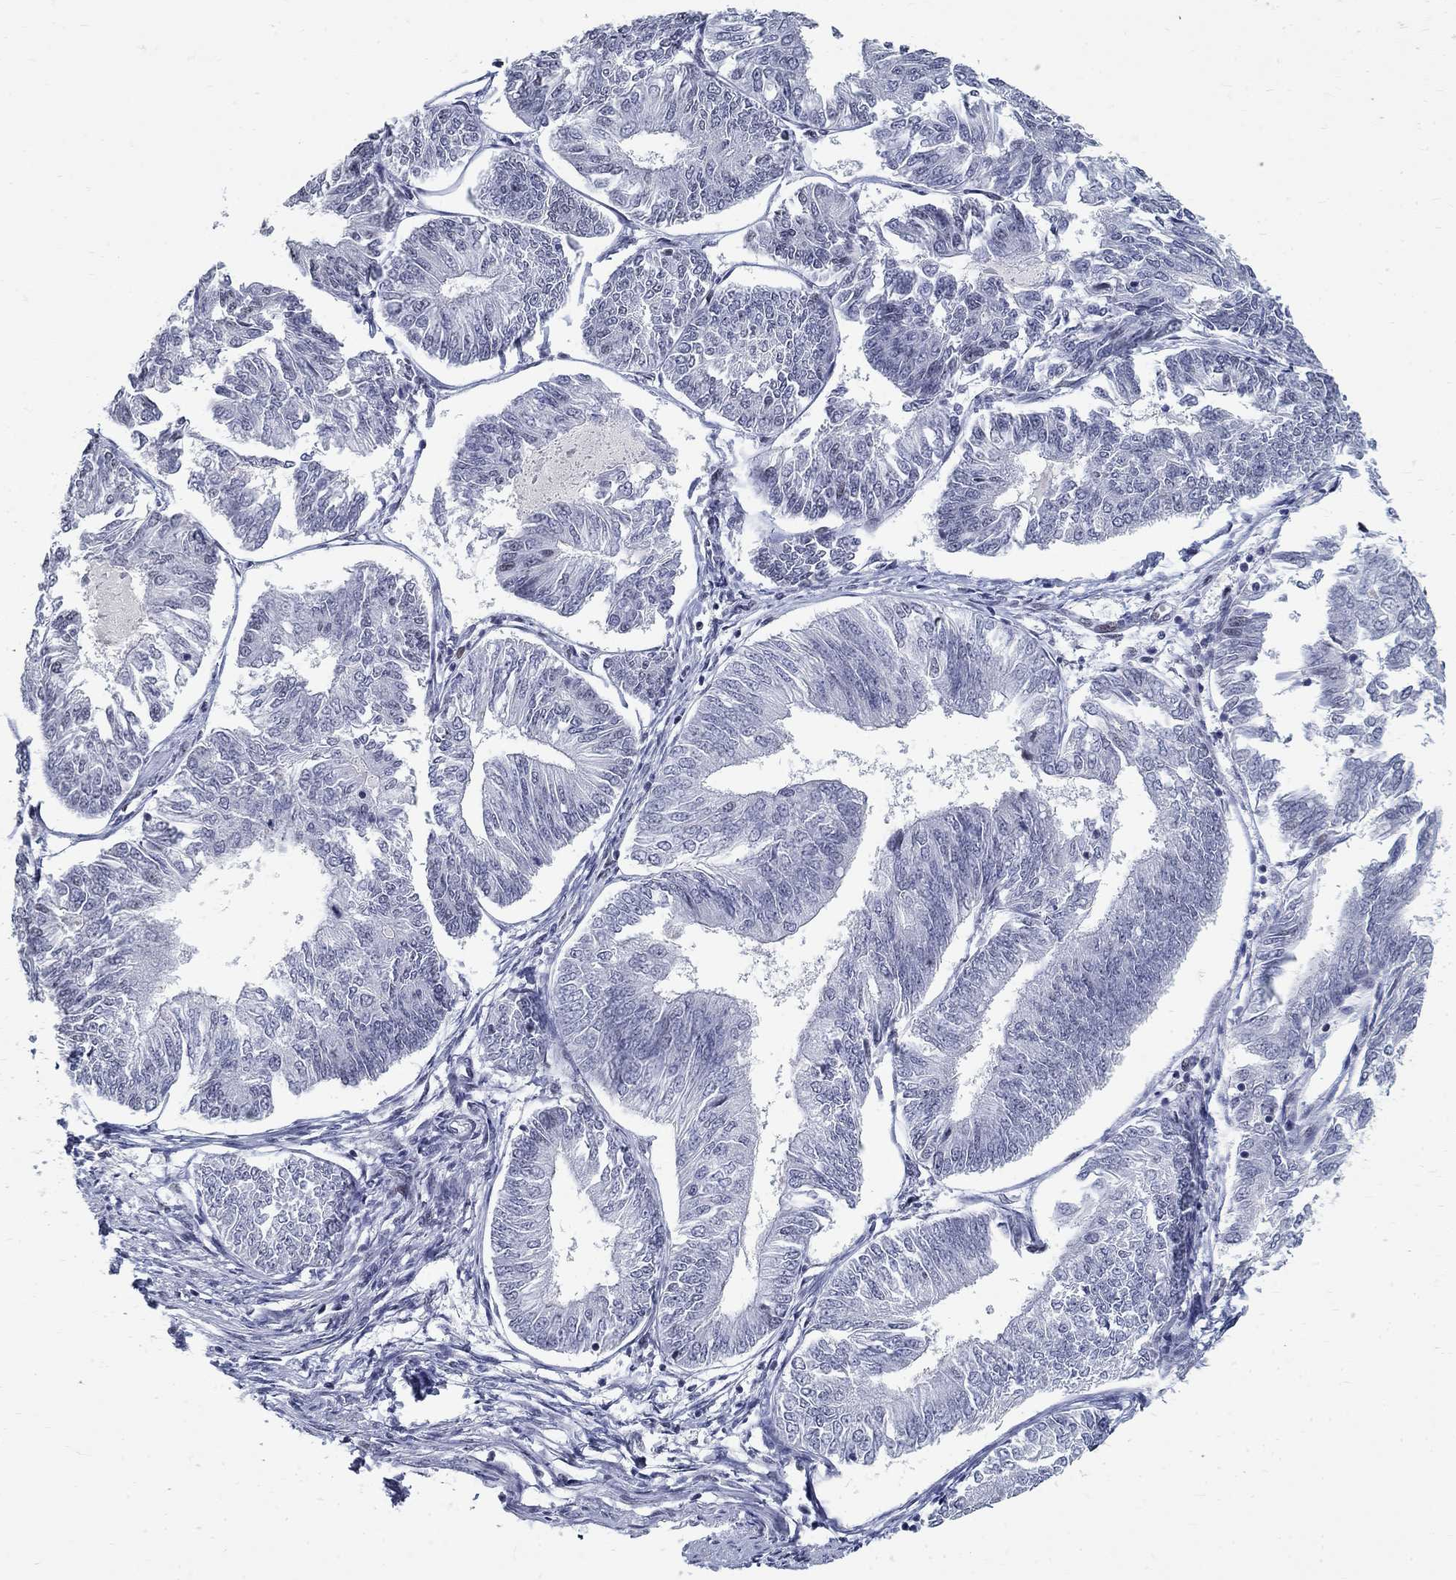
{"staining": {"intensity": "negative", "quantity": "none", "location": "none"}, "tissue": "endometrial cancer", "cell_type": "Tumor cells", "image_type": "cancer", "snomed": [{"axis": "morphology", "description": "Adenocarcinoma, NOS"}, {"axis": "topography", "description": "Endometrium"}], "caption": "There is no significant expression in tumor cells of endometrial cancer (adenocarcinoma).", "gene": "BHLHE22", "patient": {"sex": "female", "age": 58}}